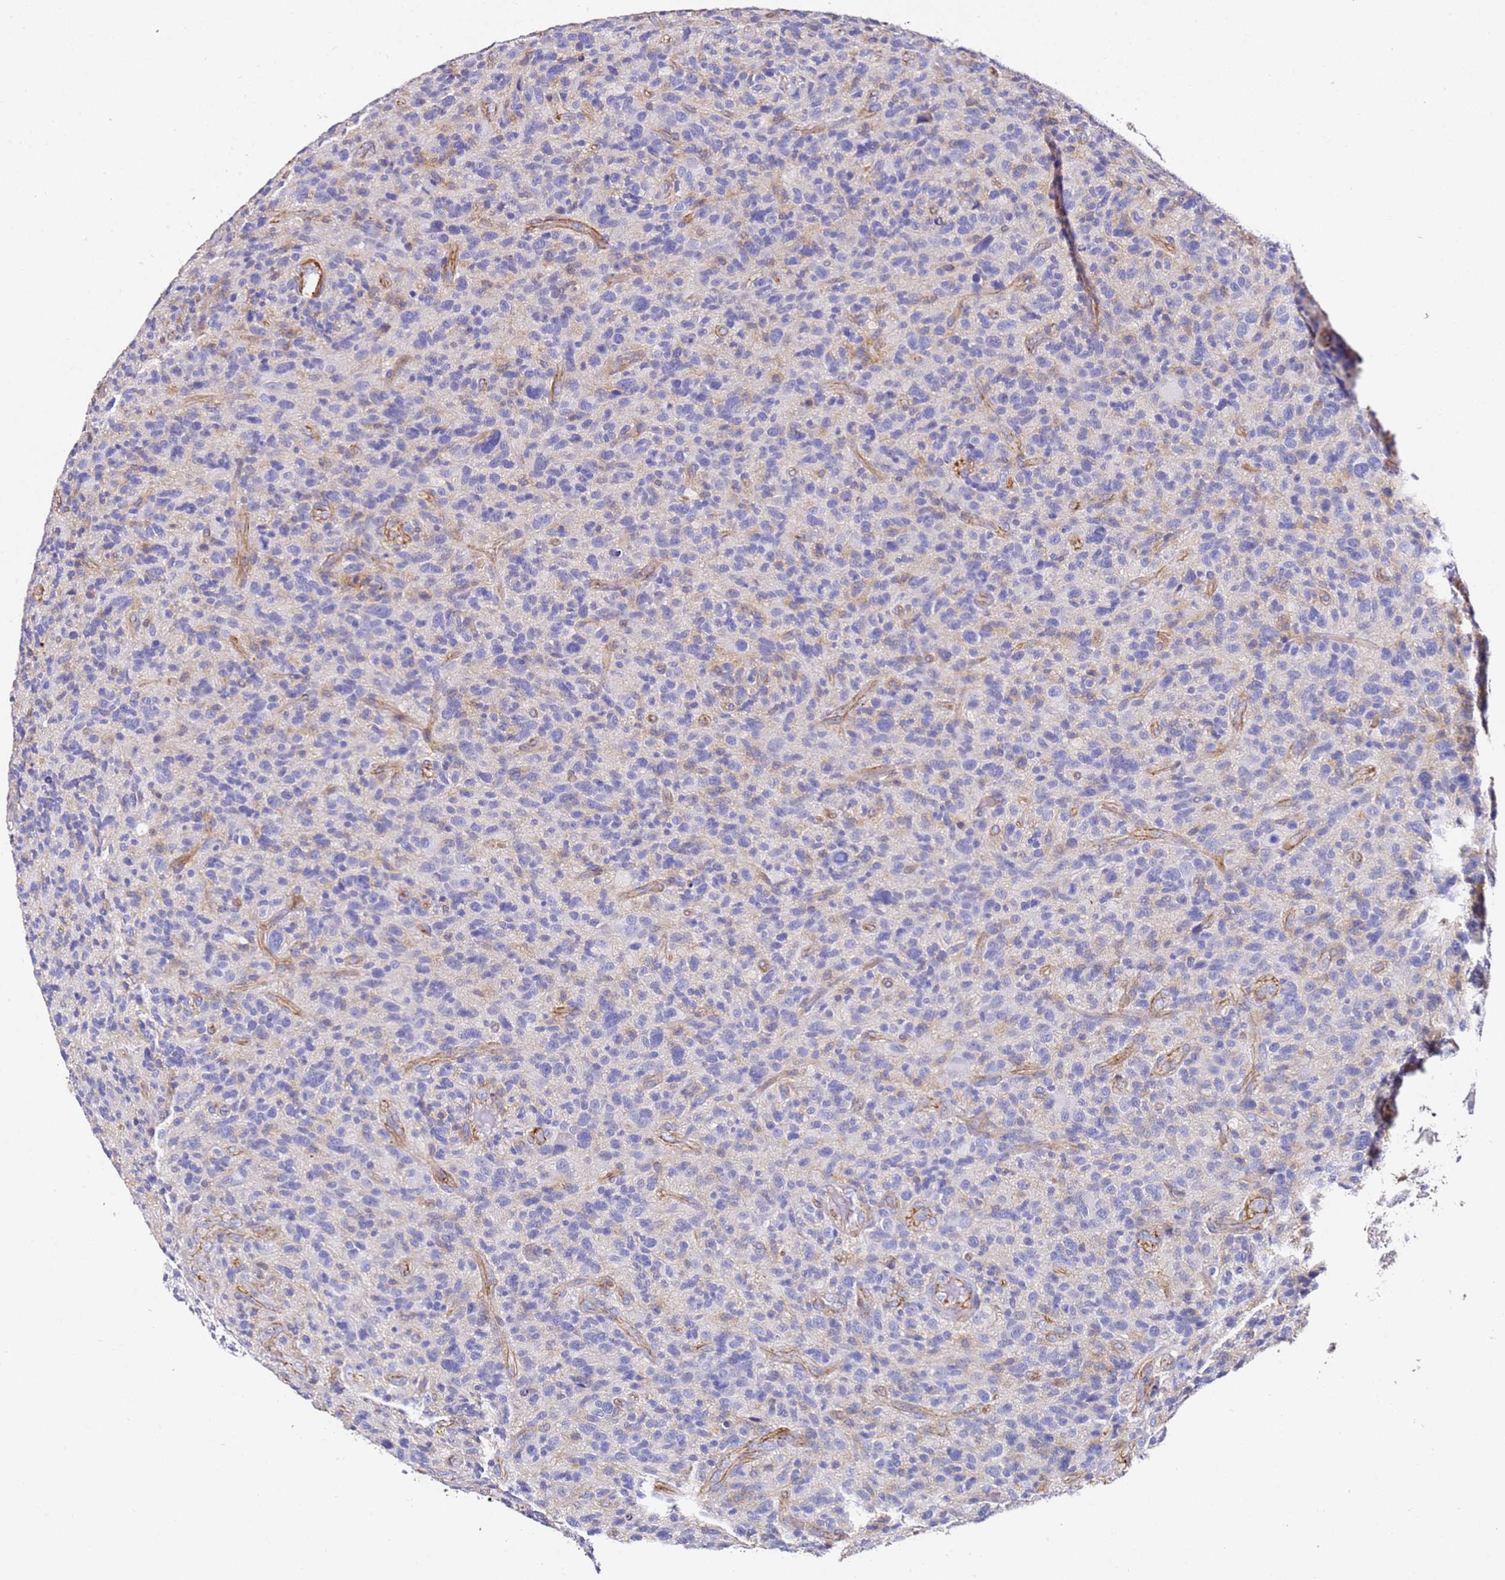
{"staining": {"intensity": "negative", "quantity": "none", "location": "none"}, "tissue": "glioma", "cell_type": "Tumor cells", "image_type": "cancer", "snomed": [{"axis": "morphology", "description": "Glioma, malignant, High grade"}, {"axis": "topography", "description": "Brain"}], "caption": "There is no significant positivity in tumor cells of high-grade glioma (malignant). The staining was performed using DAB (3,3'-diaminobenzidine) to visualize the protein expression in brown, while the nuclei were stained in blue with hematoxylin (Magnification: 20x).", "gene": "ZNF671", "patient": {"sex": "male", "age": 47}}